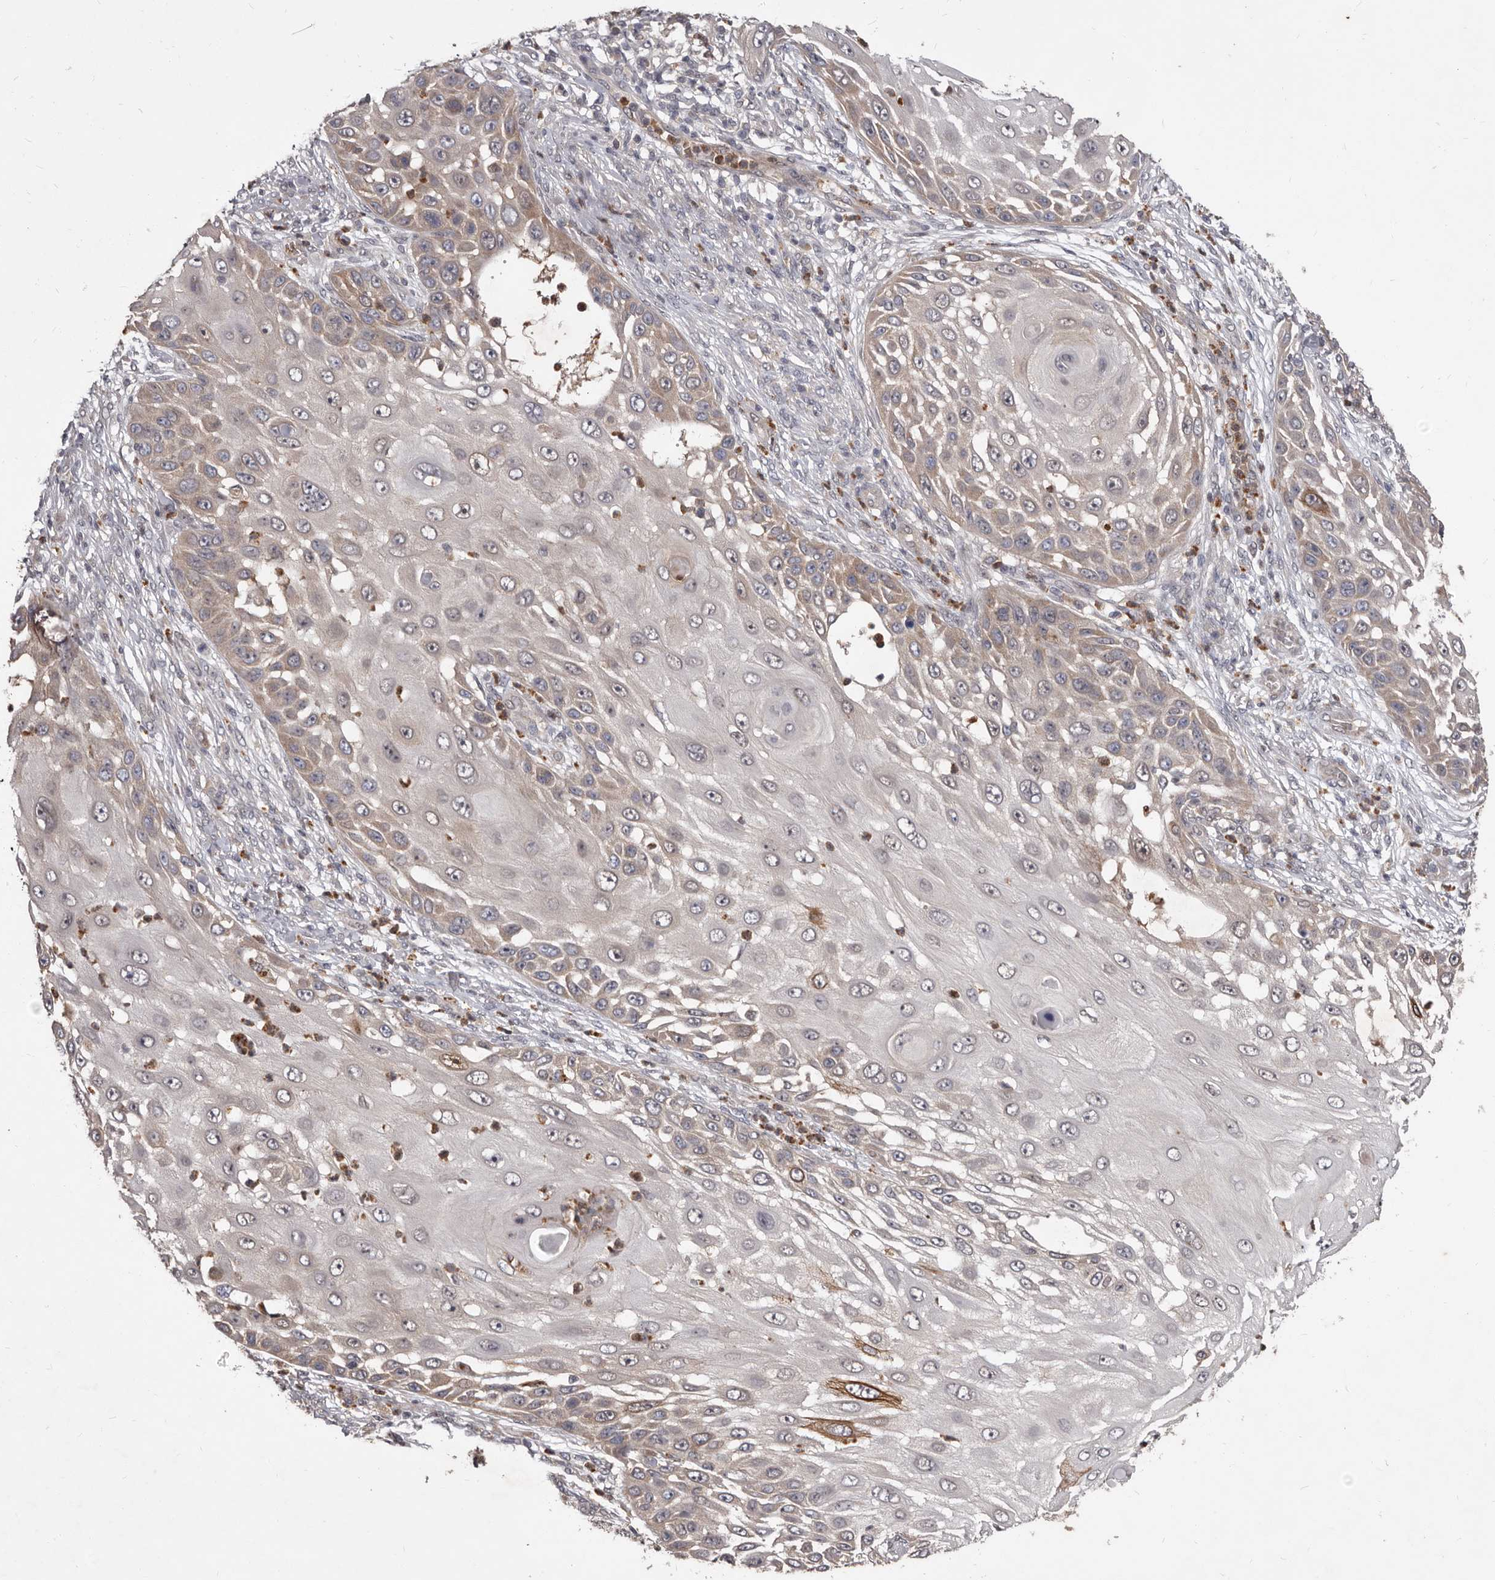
{"staining": {"intensity": "weak", "quantity": "<25%", "location": "cytoplasmic/membranous"}, "tissue": "skin cancer", "cell_type": "Tumor cells", "image_type": "cancer", "snomed": [{"axis": "morphology", "description": "Squamous cell carcinoma, NOS"}, {"axis": "topography", "description": "Skin"}], "caption": "The photomicrograph displays no staining of tumor cells in squamous cell carcinoma (skin).", "gene": "ACLY", "patient": {"sex": "female", "age": 44}}